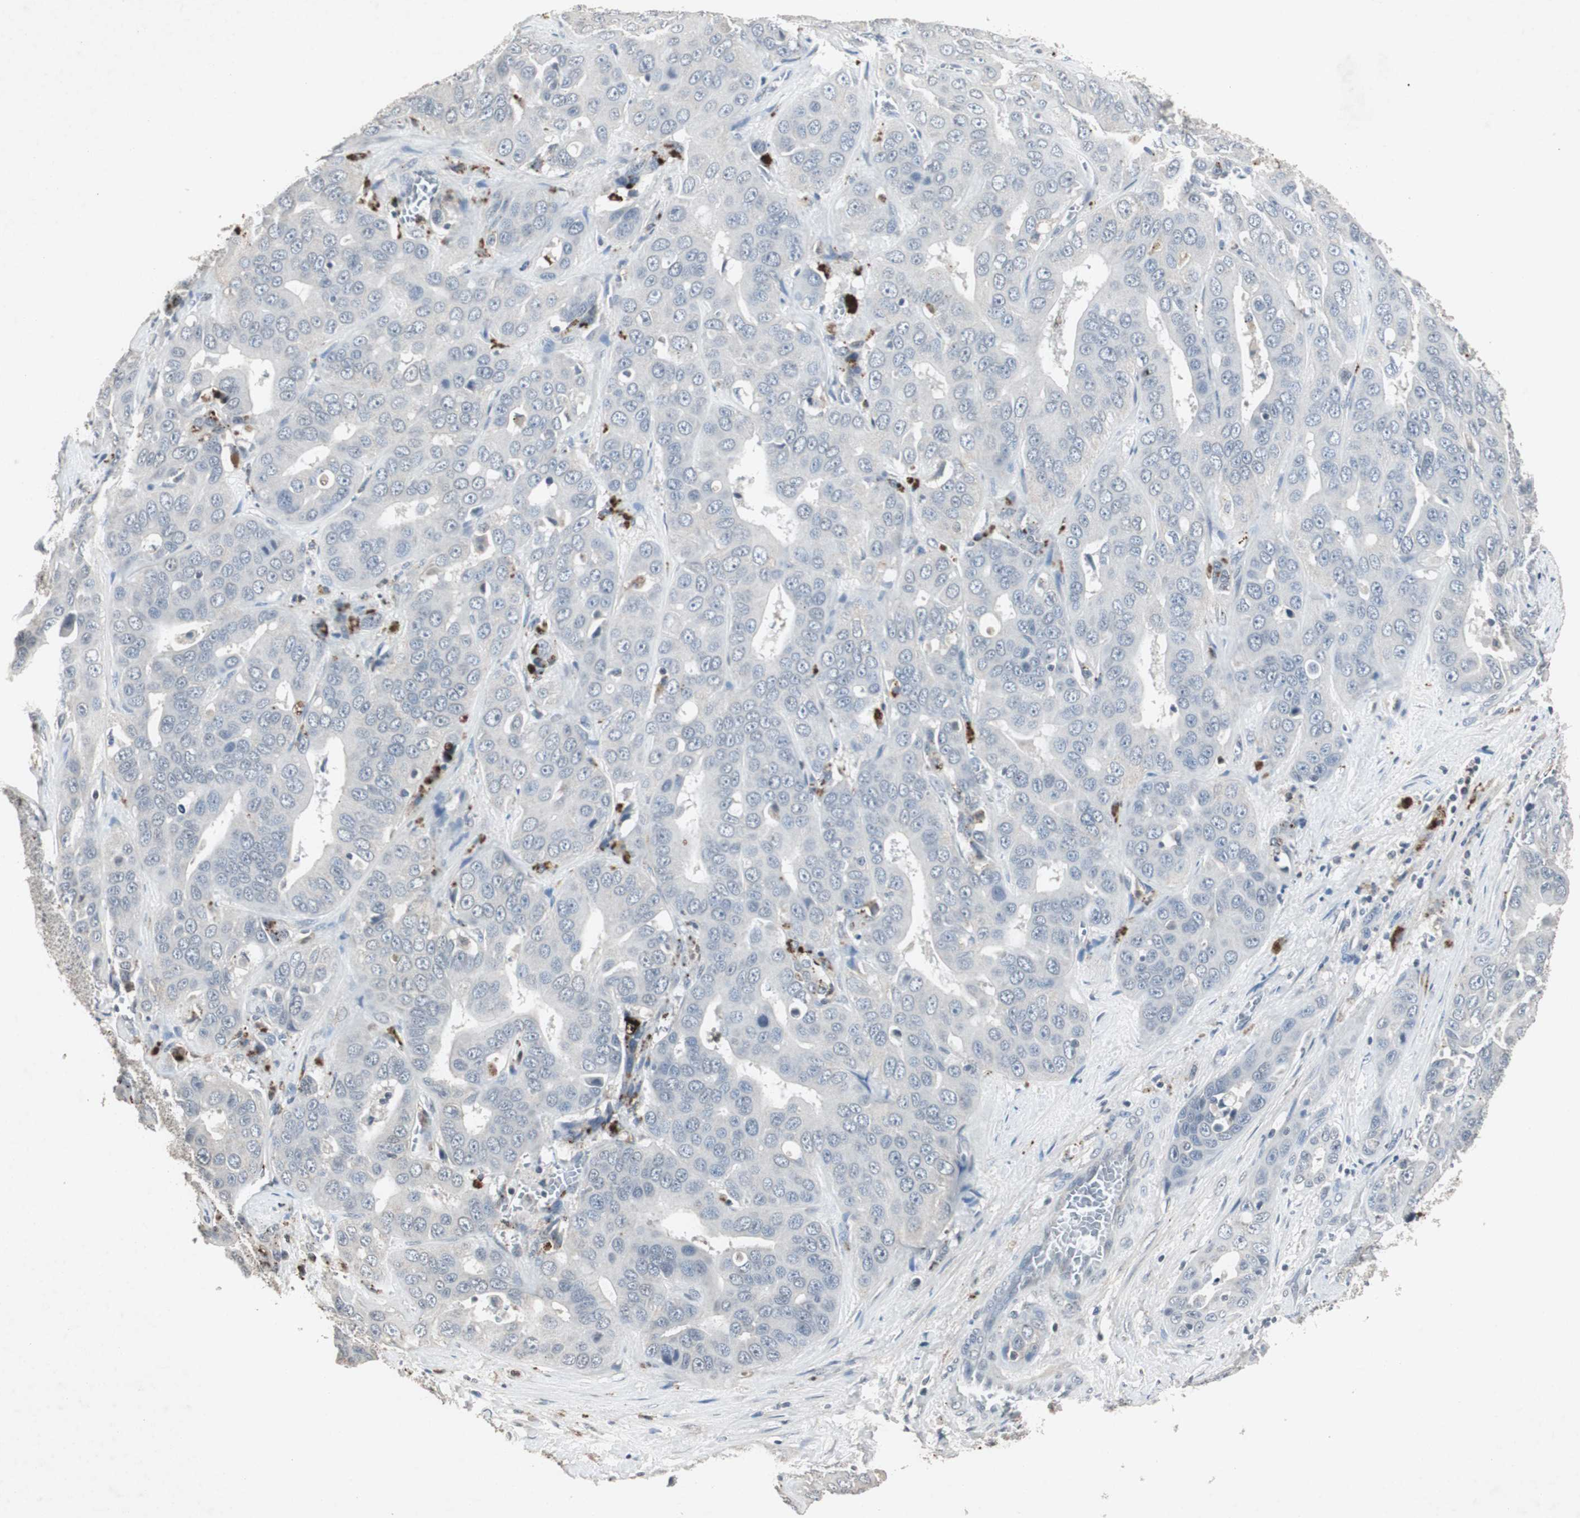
{"staining": {"intensity": "negative", "quantity": "none", "location": "none"}, "tissue": "liver cancer", "cell_type": "Tumor cells", "image_type": "cancer", "snomed": [{"axis": "morphology", "description": "Cholangiocarcinoma"}, {"axis": "topography", "description": "Liver"}], "caption": "High magnification brightfield microscopy of cholangiocarcinoma (liver) stained with DAB (brown) and counterstained with hematoxylin (blue): tumor cells show no significant expression.", "gene": "ADNP2", "patient": {"sex": "female", "age": 52}}